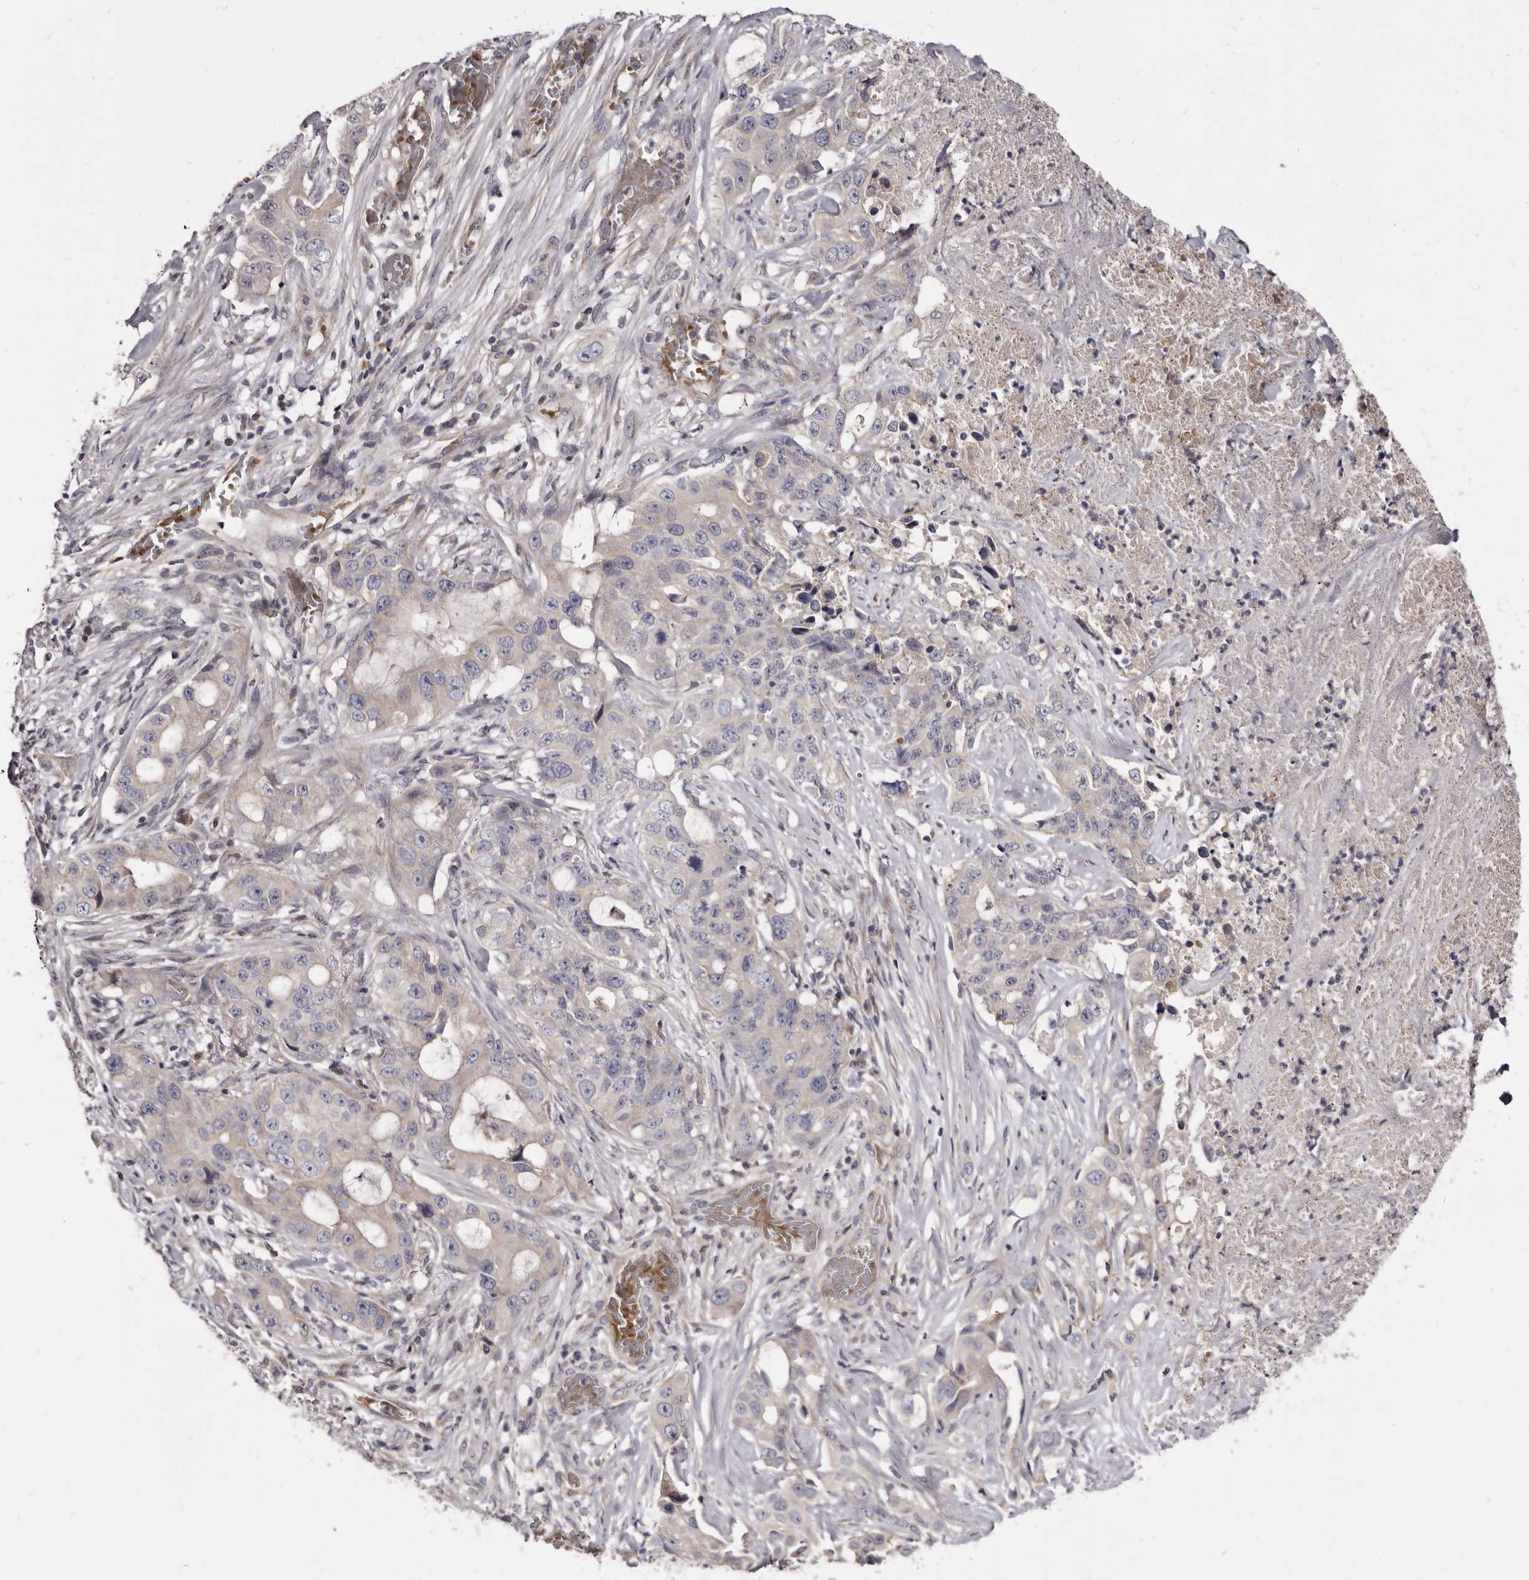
{"staining": {"intensity": "negative", "quantity": "none", "location": "none"}, "tissue": "lung cancer", "cell_type": "Tumor cells", "image_type": "cancer", "snomed": [{"axis": "morphology", "description": "Adenocarcinoma, NOS"}, {"axis": "topography", "description": "Lung"}], "caption": "High magnification brightfield microscopy of lung adenocarcinoma stained with DAB (brown) and counterstained with hematoxylin (blue): tumor cells show no significant positivity.", "gene": "FAS", "patient": {"sex": "female", "age": 51}}